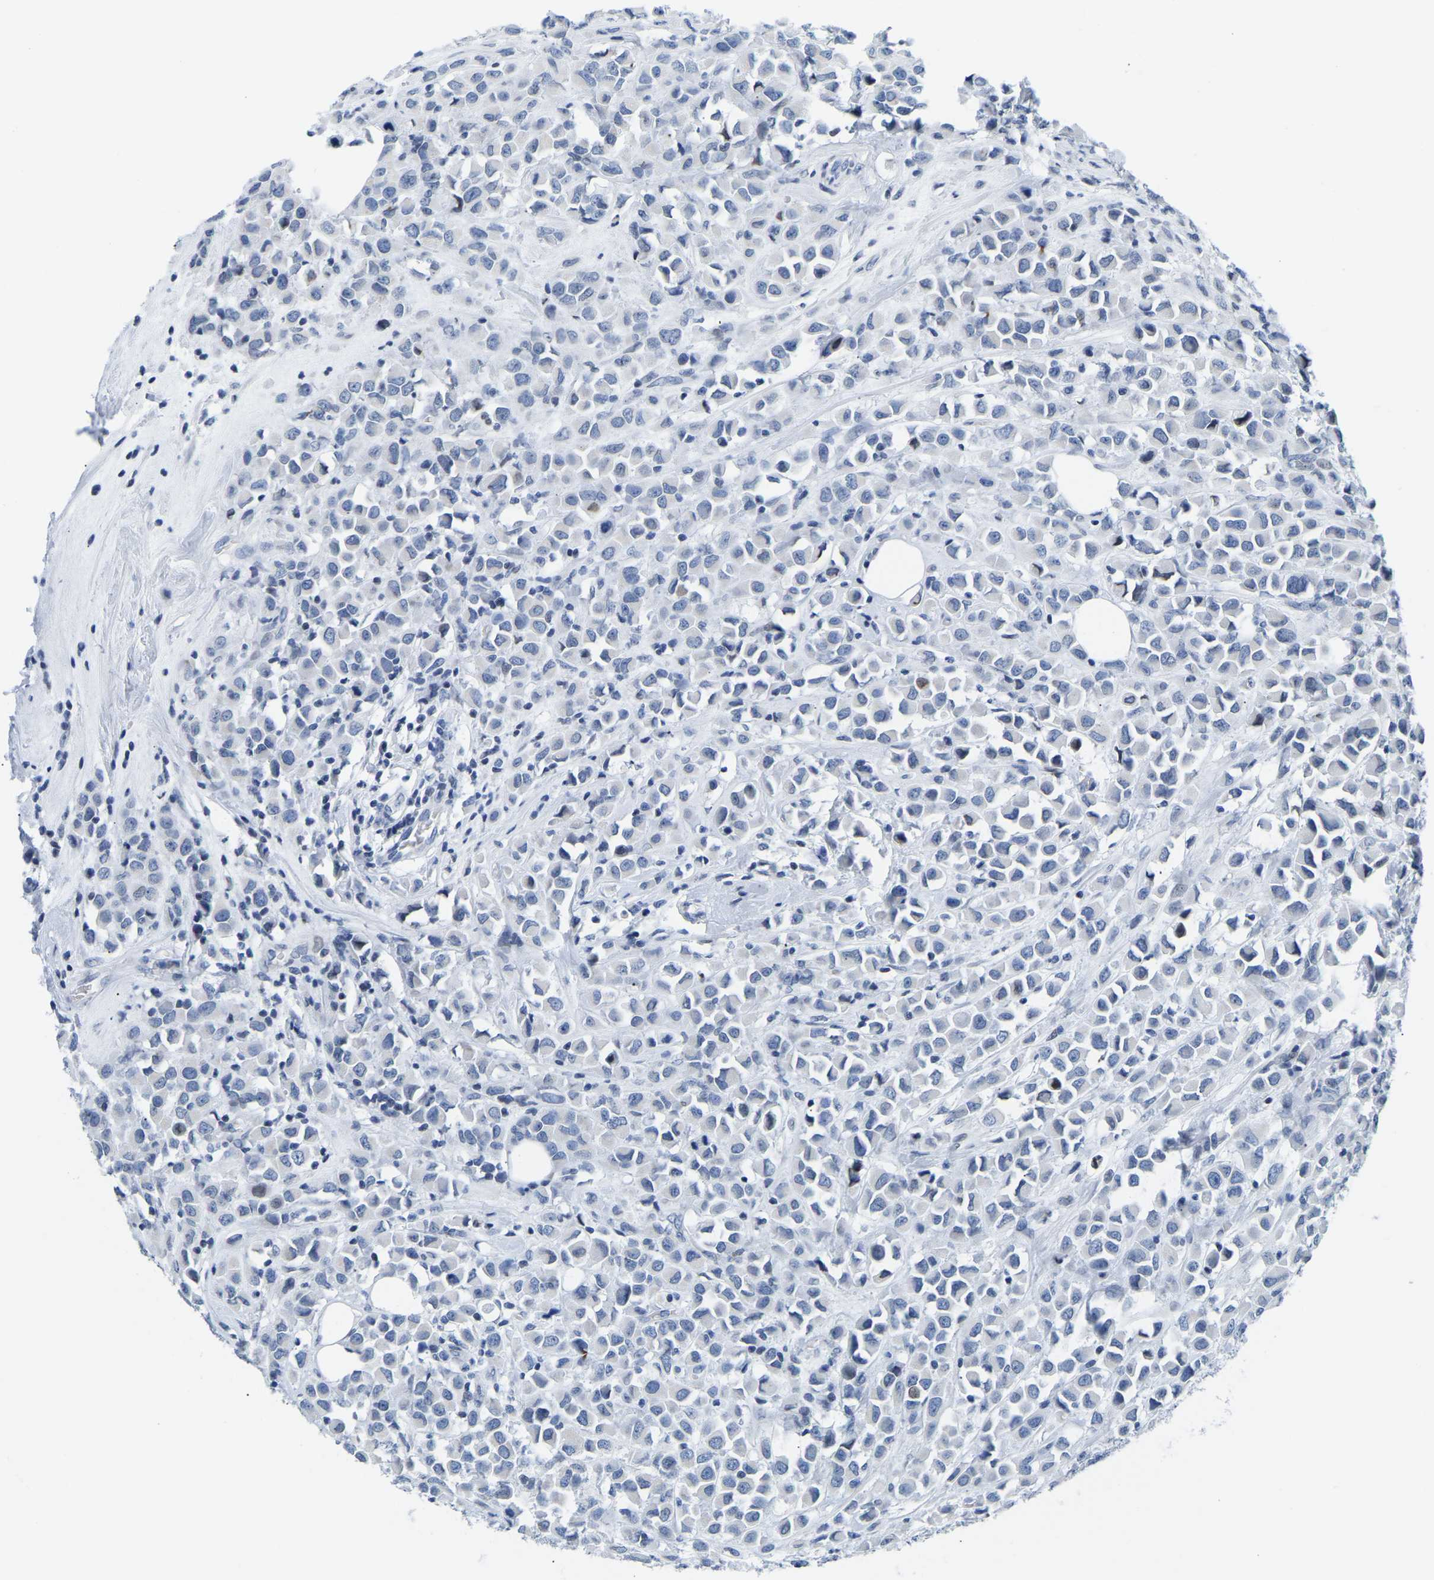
{"staining": {"intensity": "negative", "quantity": "none", "location": "none"}, "tissue": "breast cancer", "cell_type": "Tumor cells", "image_type": "cancer", "snomed": [{"axis": "morphology", "description": "Duct carcinoma"}, {"axis": "topography", "description": "Breast"}], "caption": "Tumor cells are negative for brown protein staining in breast cancer (infiltrating ductal carcinoma).", "gene": "UPK3A", "patient": {"sex": "female", "age": 61}}